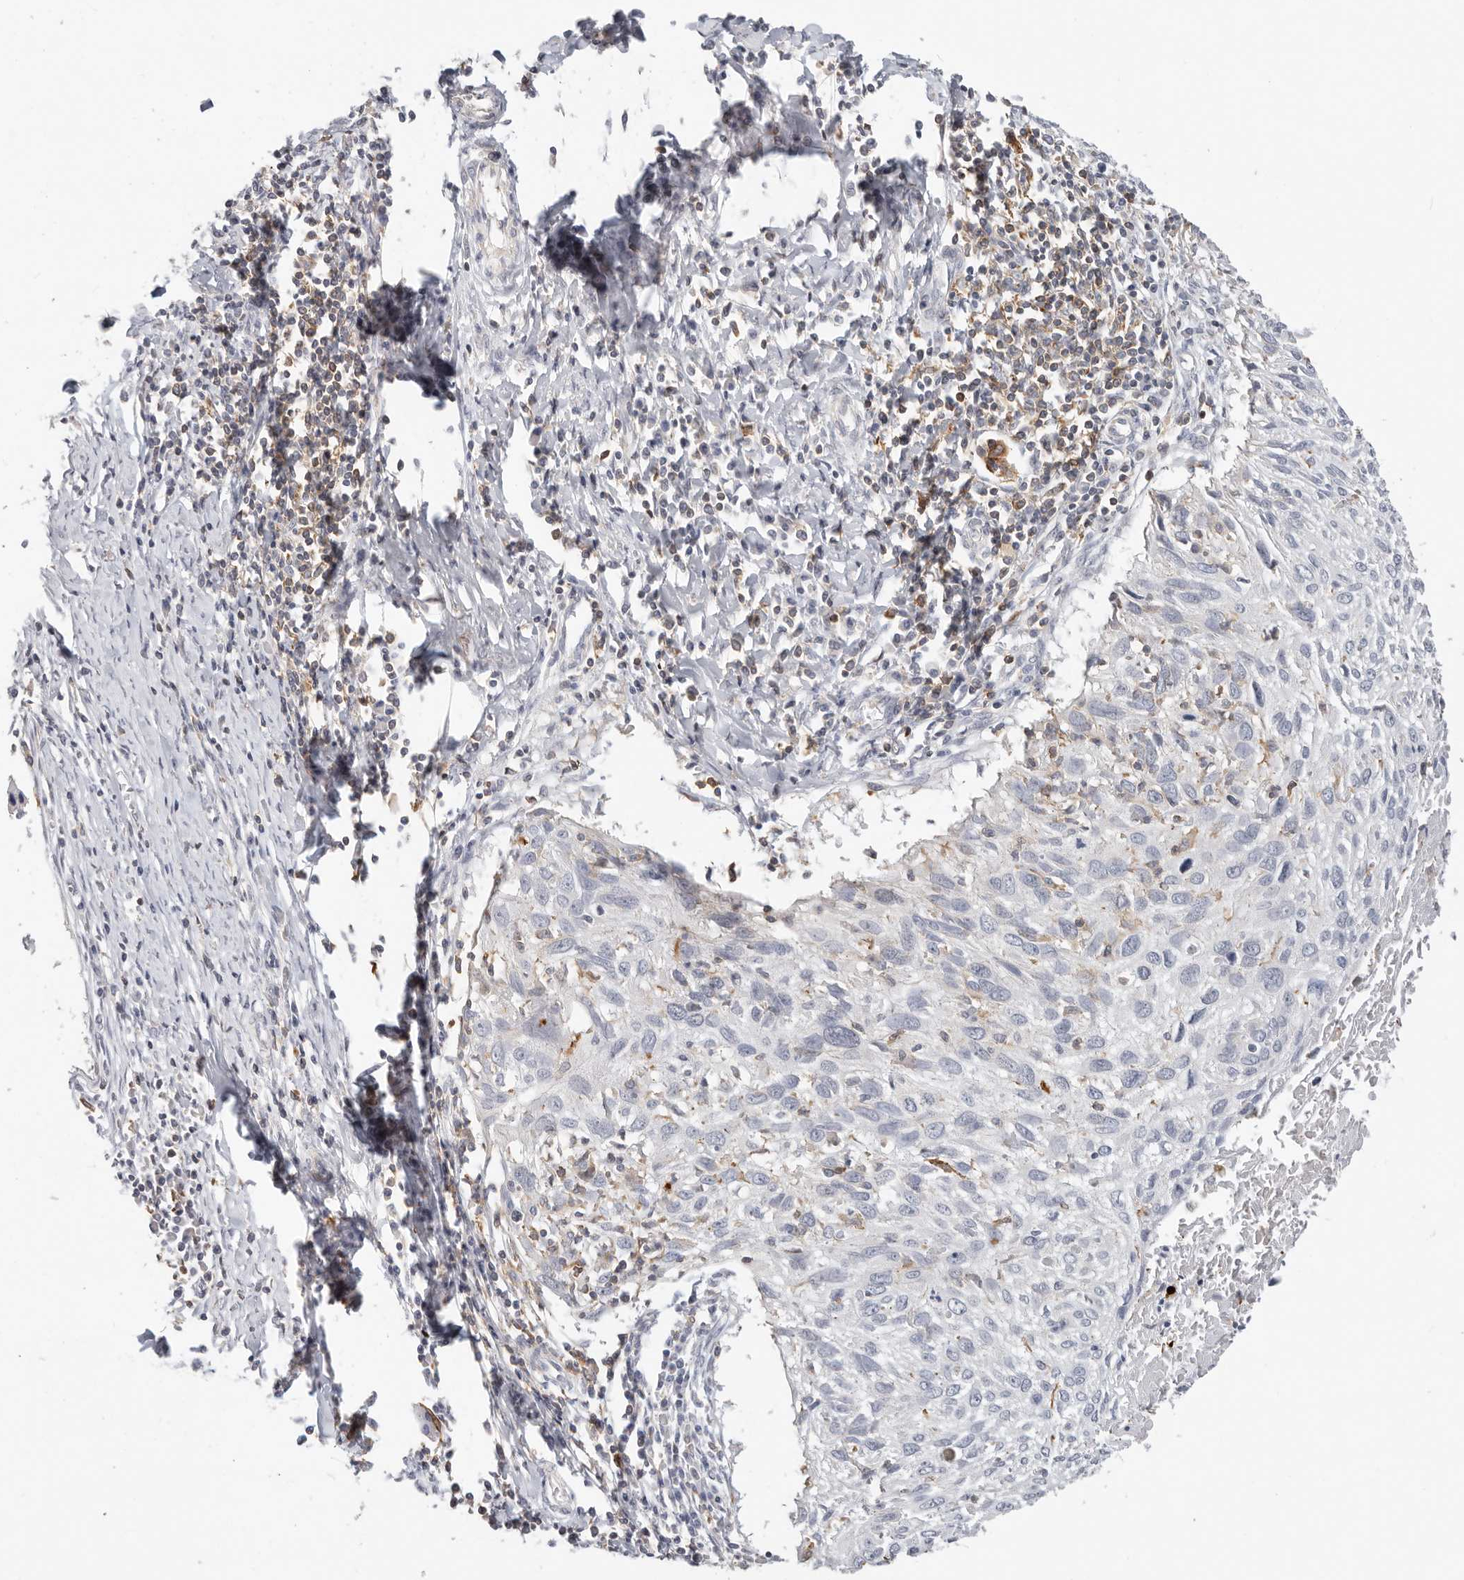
{"staining": {"intensity": "negative", "quantity": "none", "location": "none"}, "tissue": "cervical cancer", "cell_type": "Tumor cells", "image_type": "cancer", "snomed": [{"axis": "morphology", "description": "Squamous cell carcinoma, NOS"}, {"axis": "topography", "description": "Cervix"}], "caption": "A high-resolution micrograph shows IHC staining of cervical squamous cell carcinoma, which displays no significant staining in tumor cells.", "gene": "TMEM63B", "patient": {"sex": "female", "age": 51}}